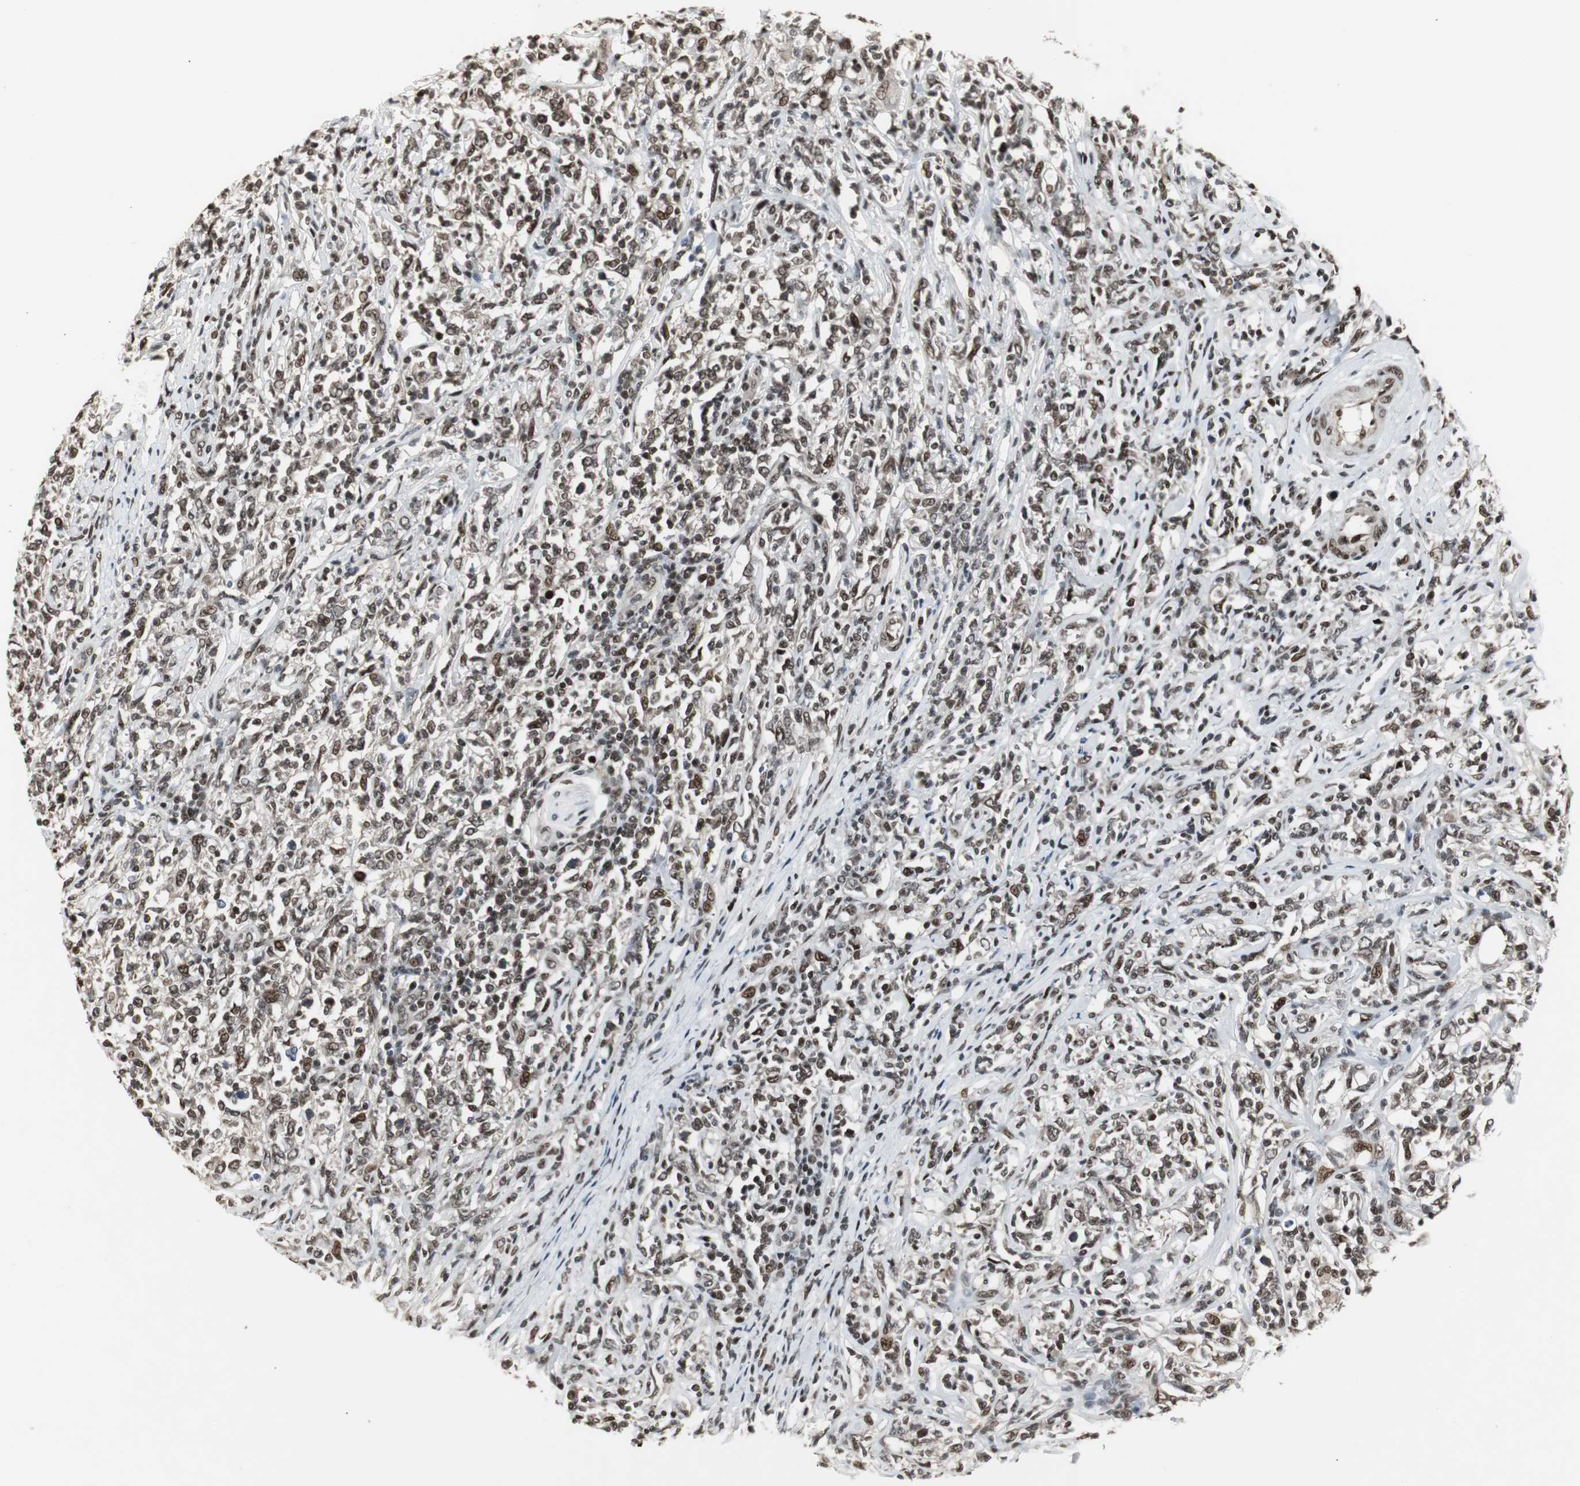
{"staining": {"intensity": "moderate", "quantity": ">75%", "location": "nuclear"}, "tissue": "lymphoma", "cell_type": "Tumor cells", "image_type": "cancer", "snomed": [{"axis": "morphology", "description": "Malignant lymphoma, non-Hodgkin's type, High grade"}, {"axis": "topography", "description": "Lymph node"}], "caption": "Tumor cells show medium levels of moderate nuclear expression in approximately >75% of cells in malignant lymphoma, non-Hodgkin's type (high-grade). (DAB = brown stain, brightfield microscopy at high magnification).", "gene": "TAF5", "patient": {"sex": "female", "age": 84}}